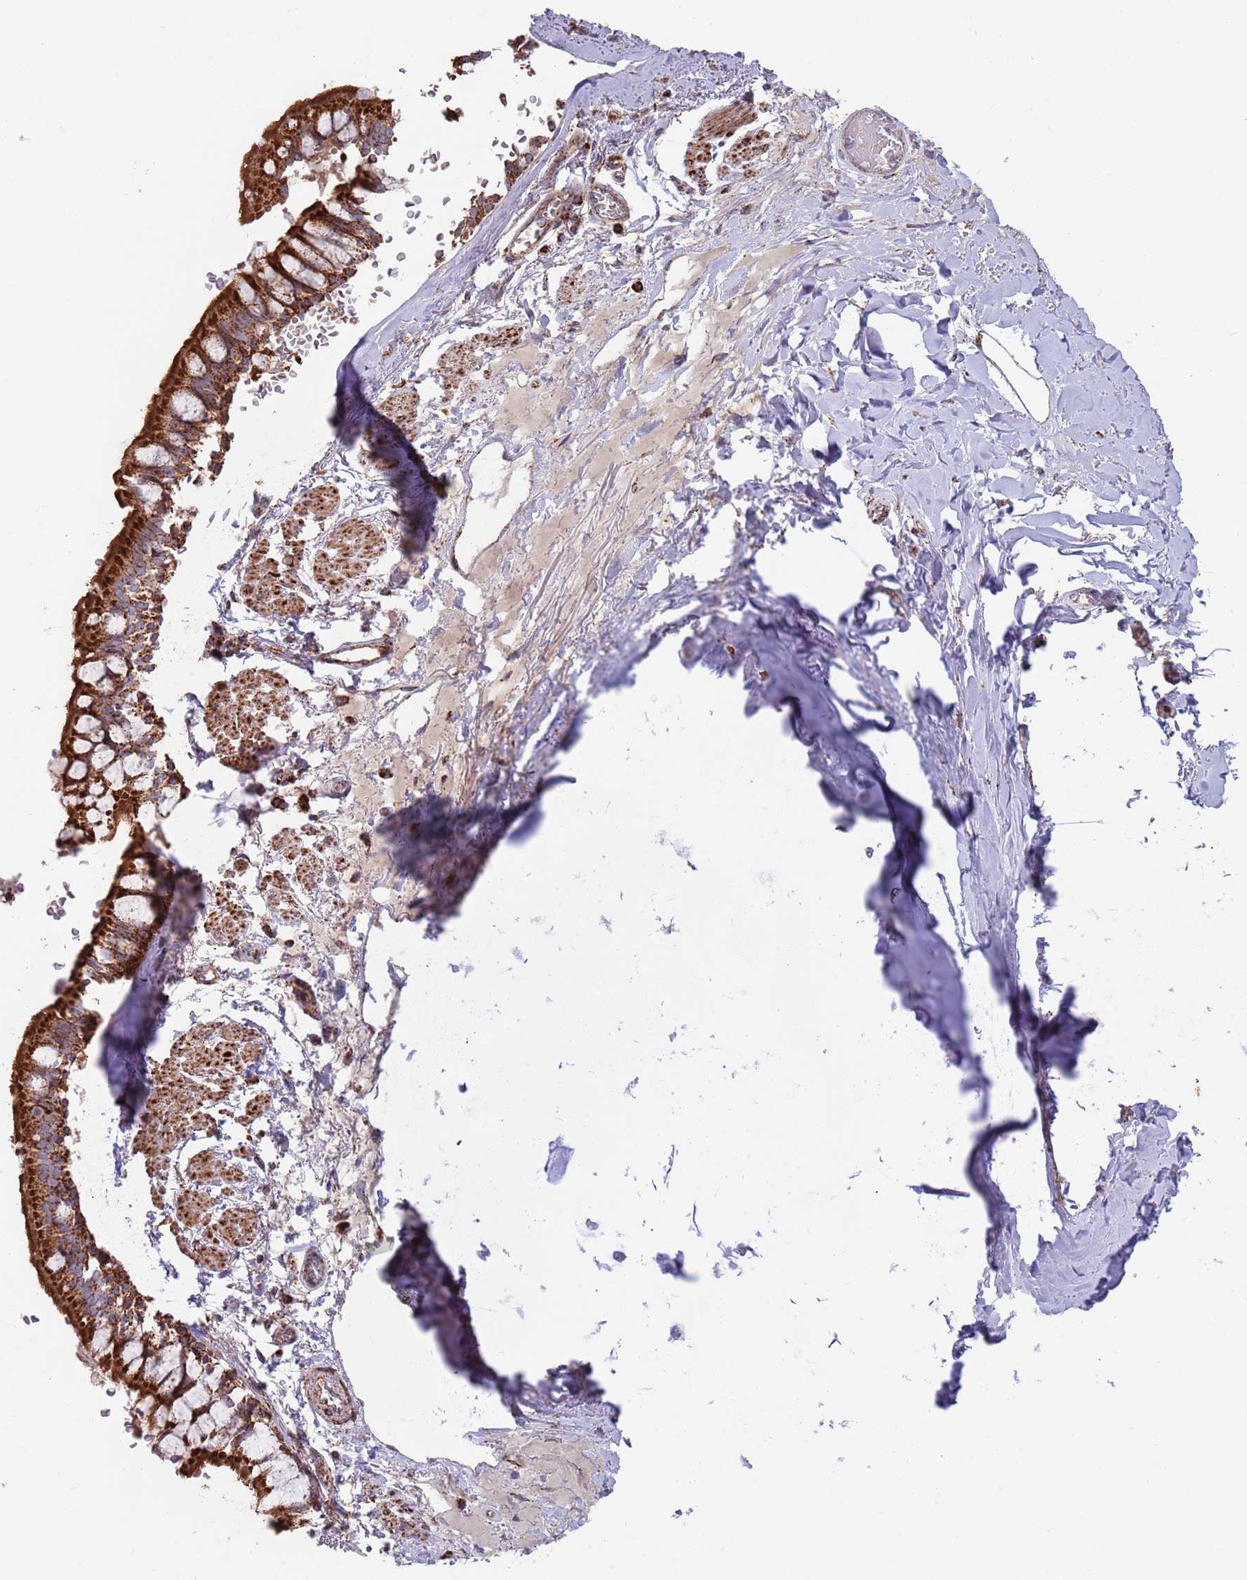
{"staining": {"intensity": "strong", "quantity": ">75%", "location": "cytoplasmic/membranous"}, "tissue": "bronchus", "cell_type": "Respiratory epithelial cells", "image_type": "normal", "snomed": [{"axis": "morphology", "description": "Normal tissue, NOS"}, {"axis": "topography", "description": "Bronchus"}], "caption": "A high-resolution histopathology image shows immunohistochemistry staining of benign bronchus, which exhibits strong cytoplasmic/membranous expression in approximately >75% of respiratory epithelial cells. (brown staining indicates protein expression, while blue staining denotes nuclei).", "gene": "ATP5PD", "patient": {"sex": "male", "age": 70}}